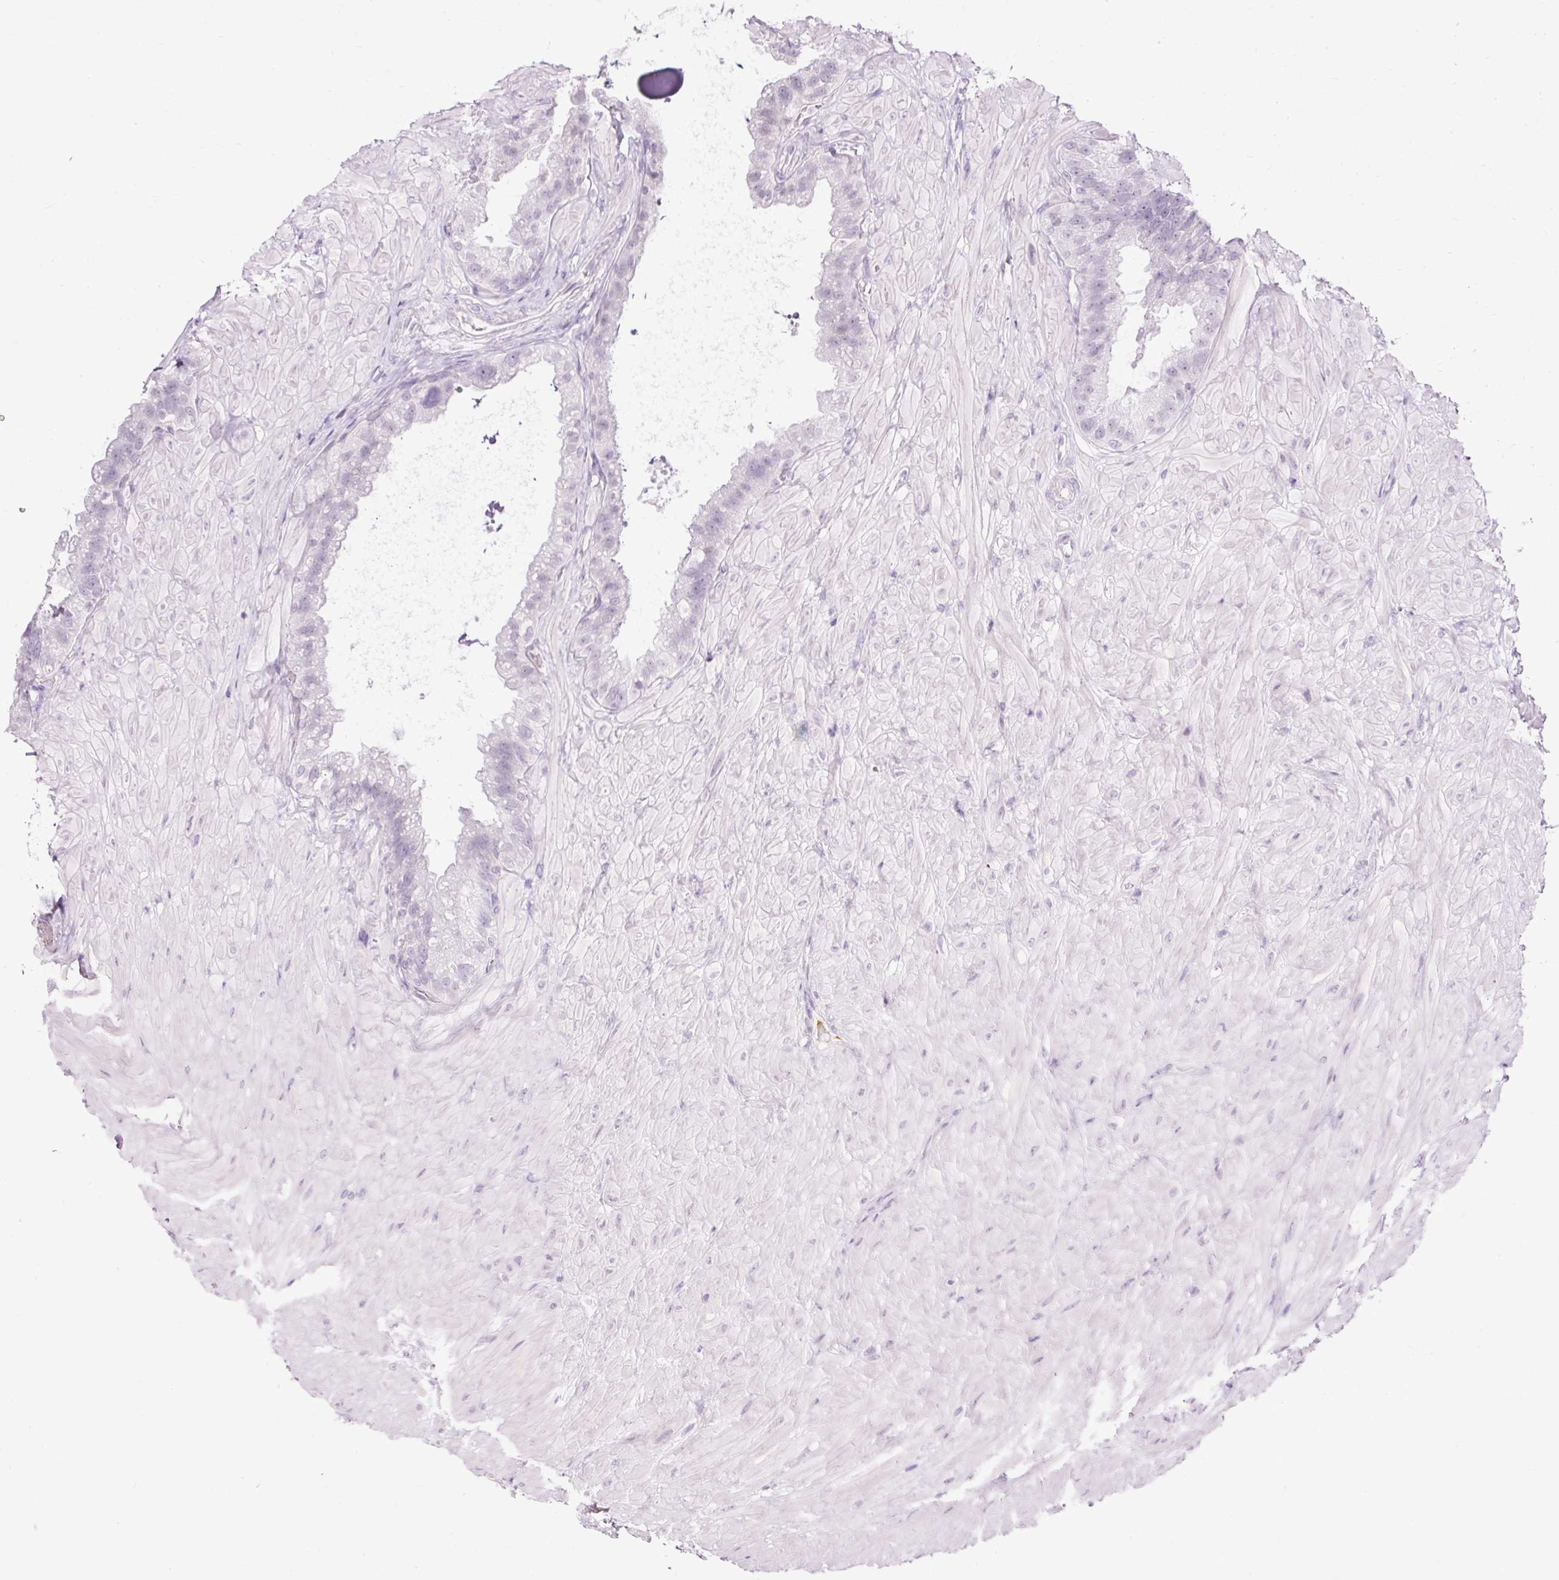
{"staining": {"intensity": "negative", "quantity": "none", "location": "none"}, "tissue": "seminal vesicle", "cell_type": "Glandular cells", "image_type": "normal", "snomed": [{"axis": "morphology", "description": "Normal tissue, NOS"}, {"axis": "topography", "description": "Seminal veicle"}, {"axis": "topography", "description": "Peripheral nerve tissue"}], "caption": "This is a photomicrograph of immunohistochemistry (IHC) staining of unremarkable seminal vesicle, which shows no positivity in glandular cells.", "gene": "PDE6B", "patient": {"sex": "male", "age": 76}}